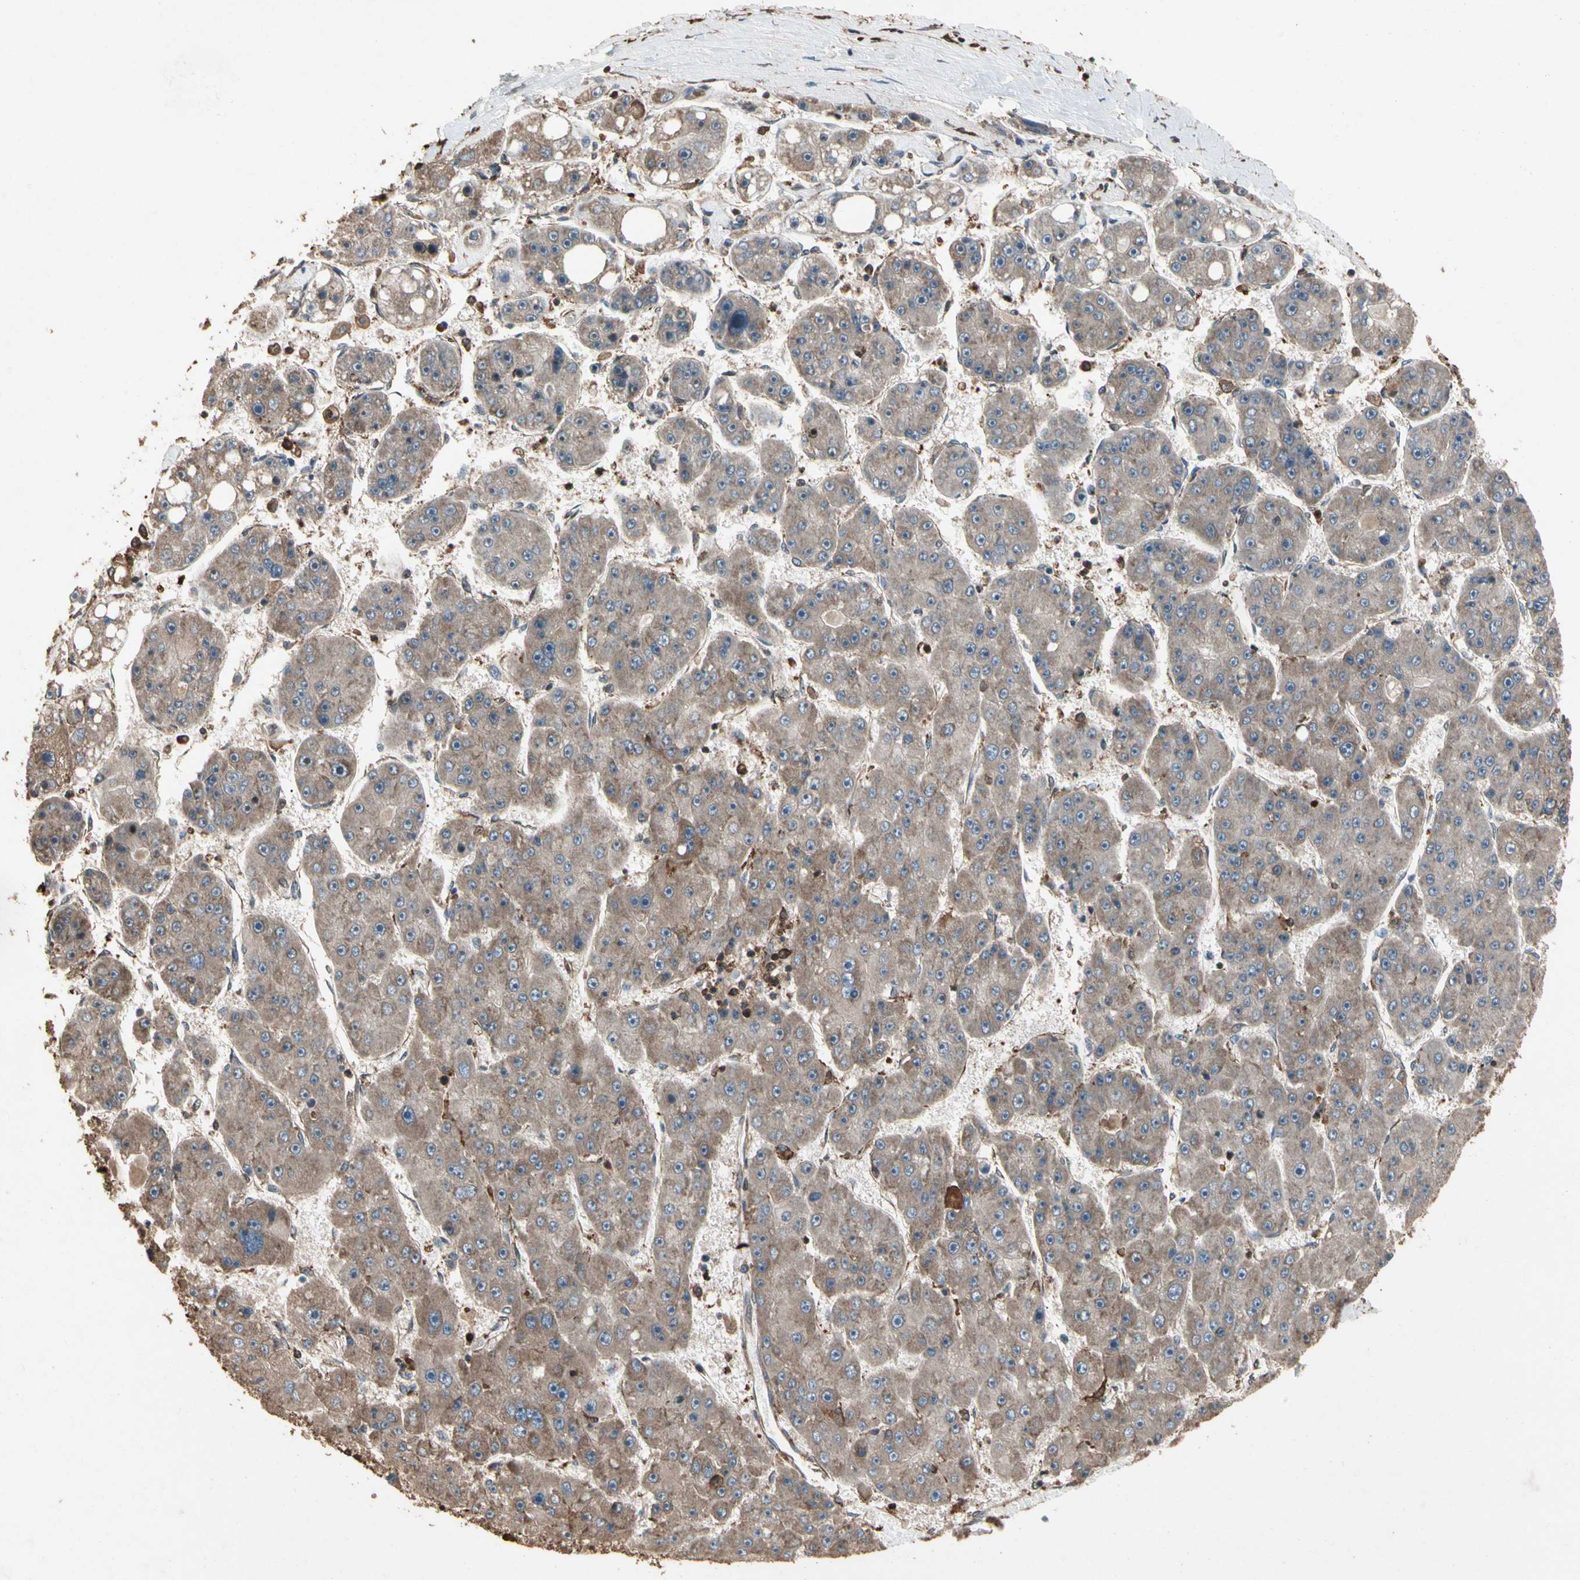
{"staining": {"intensity": "moderate", "quantity": ">75%", "location": "cytoplasmic/membranous"}, "tissue": "liver cancer", "cell_type": "Tumor cells", "image_type": "cancer", "snomed": [{"axis": "morphology", "description": "Carcinoma, Hepatocellular, NOS"}, {"axis": "topography", "description": "Liver"}], "caption": "The immunohistochemical stain labels moderate cytoplasmic/membranous positivity in tumor cells of liver cancer (hepatocellular carcinoma) tissue. Using DAB (brown) and hematoxylin (blue) stains, captured at high magnification using brightfield microscopy.", "gene": "AGBL2", "patient": {"sex": "female", "age": 61}}